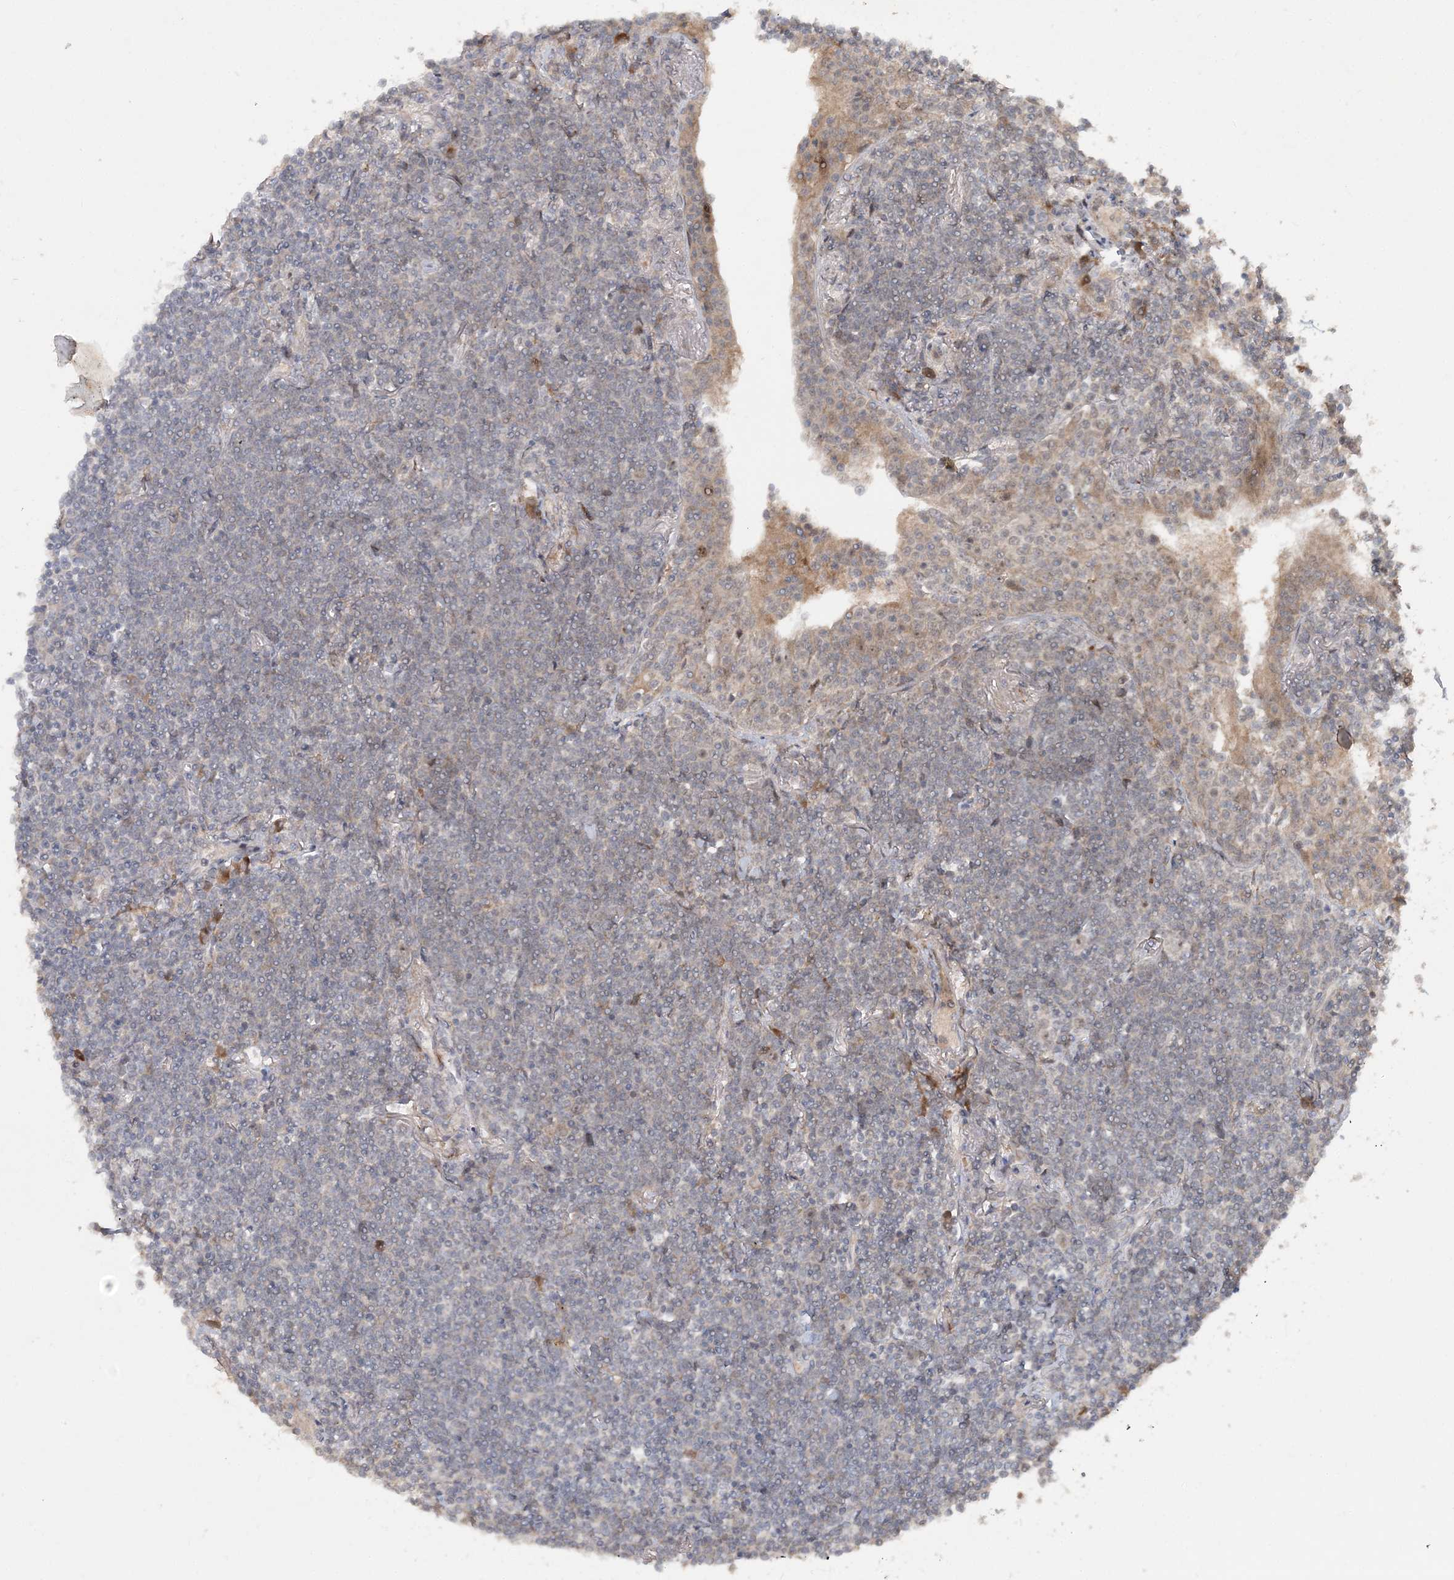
{"staining": {"intensity": "negative", "quantity": "none", "location": "none"}, "tissue": "lymphoma", "cell_type": "Tumor cells", "image_type": "cancer", "snomed": [{"axis": "morphology", "description": "Malignant lymphoma, non-Hodgkin's type, Low grade"}, {"axis": "topography", "description": "Lung"}], "caption": "This is an immunohistochemistry (IHC) photomicrograph of human low-grade malignant lymphoma, non-Hodgkin's type. There is no positivity in tumor cells.", "gene": "UBR3", "patient": {"sex": "female", "age": 71}}